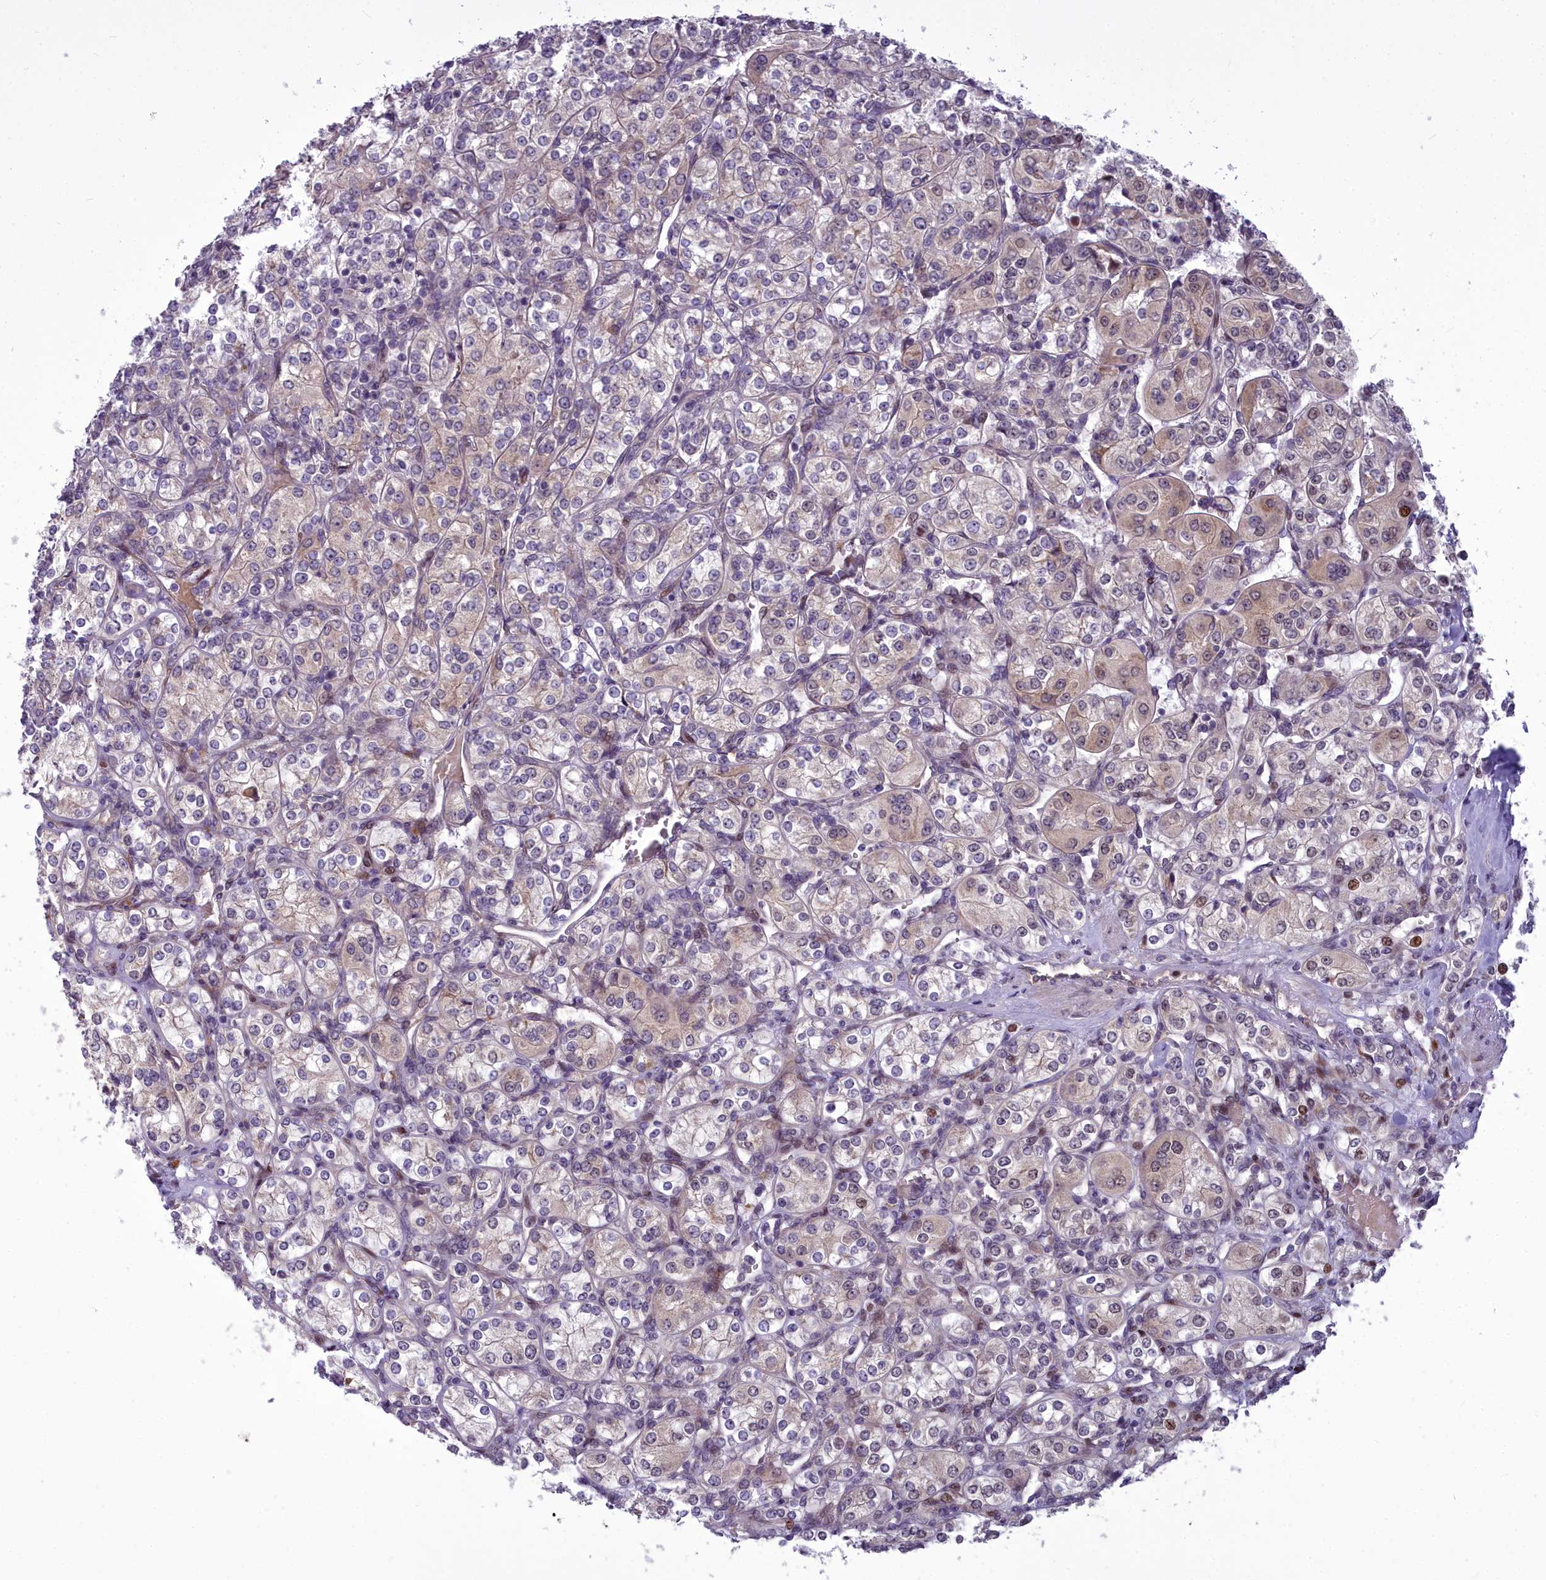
{"staining": {"intensity": "weak", "quantity": "<25%", "location": "cytoplasmic/membranous,nuclear"}, "tissue": "renal cancer", "cell_type": "Tumor cells", "image_type": "cancer", "snomed": [{"axis": "morphology", "description": "Adenocarcinoma, NOS"}, {"axis": "topography", "description": "Kidney"}], "caption": "This is a histopathology image of immunohistochemistry (IHC) staining of renal cancer (adenocarcinoma), which shows no staining in tumor cells.", "gene": "AP1M1", "patient": {"sex": "male", "age": 77}}